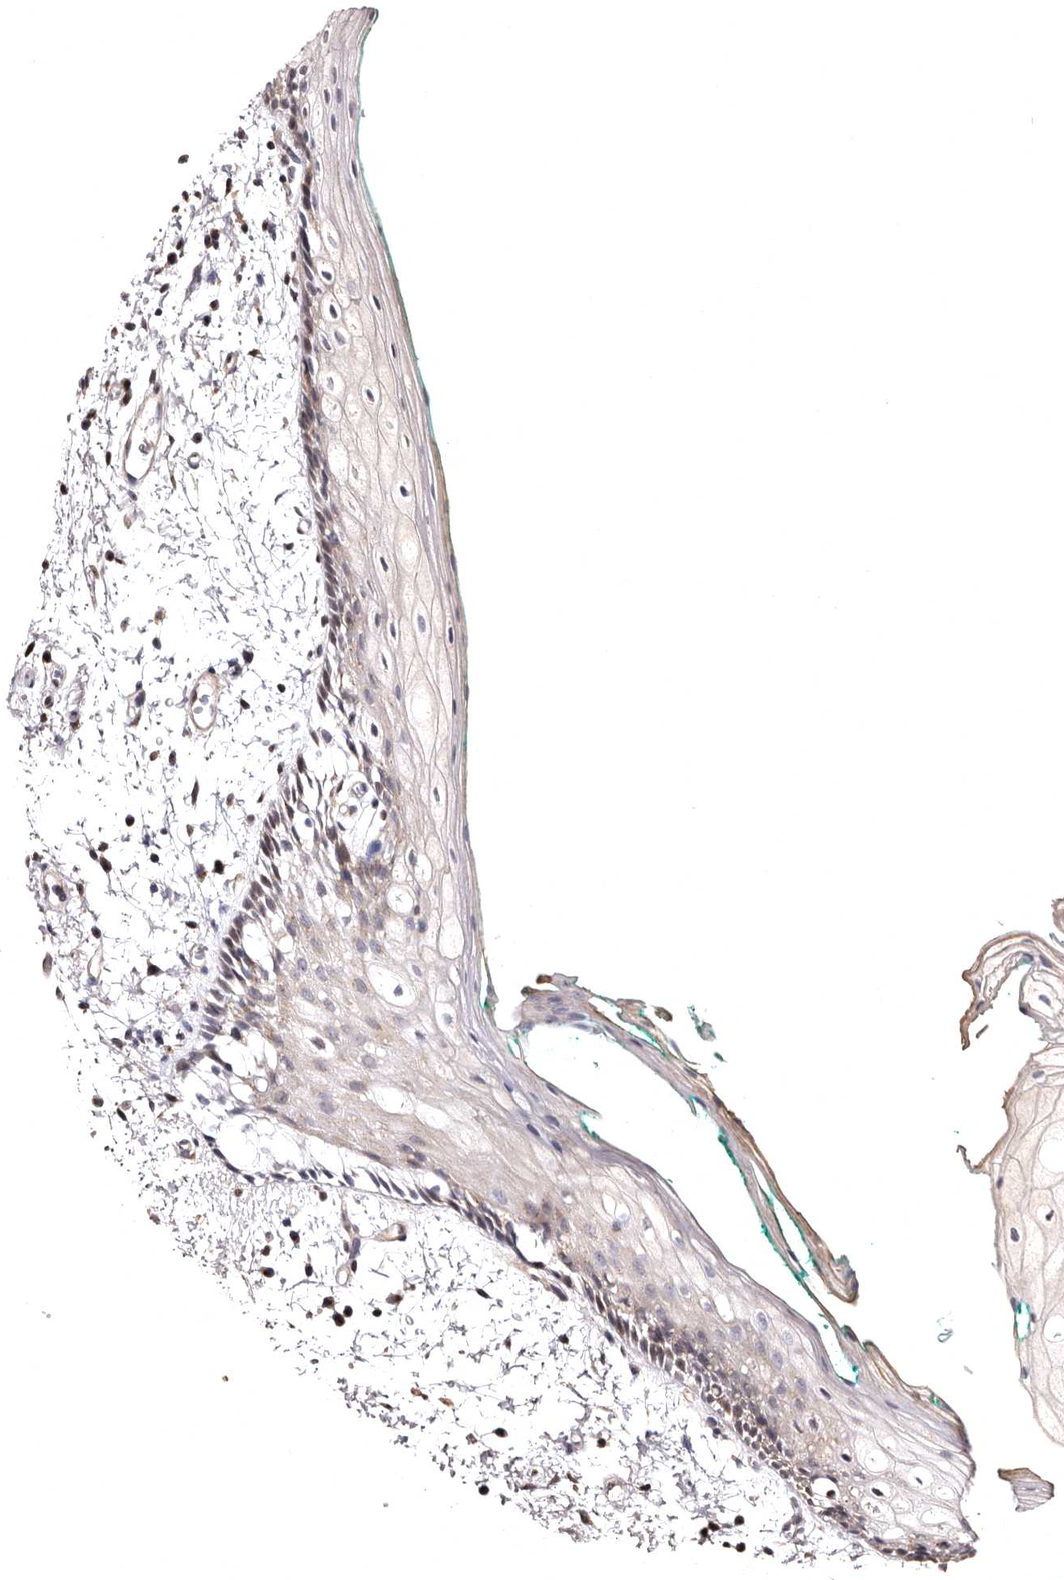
{"staining": {"intensity": "moderate", "quantity": "<25%", "location": "cytoplasmic/membranous"}, "tissue": "oral mucosa", "cell_type": "Squamous epithelial cells", "image_type": "normal", "snomed": [{"axis": "morphology", "description": "Normal tissue, NOS"}, {"axis": "topography", "description": "Skeletal muscle"}, {"axis": "topography", "description": "Oral tissue"}, {"axis": "topography", "description": "Peripheral nerve tissue"}], "caption": "Moderate cytoplasmic/membranous protein expression is seen in about <25% of squamous epithelial cells in oral mucosa. The protein is stained brown, and the nuclei are stained in blue (DAB IHC with brightfield microscopy, high magnification).", "gene": "FAM91A1", "patient": {"sex": "female", "age": 84}}